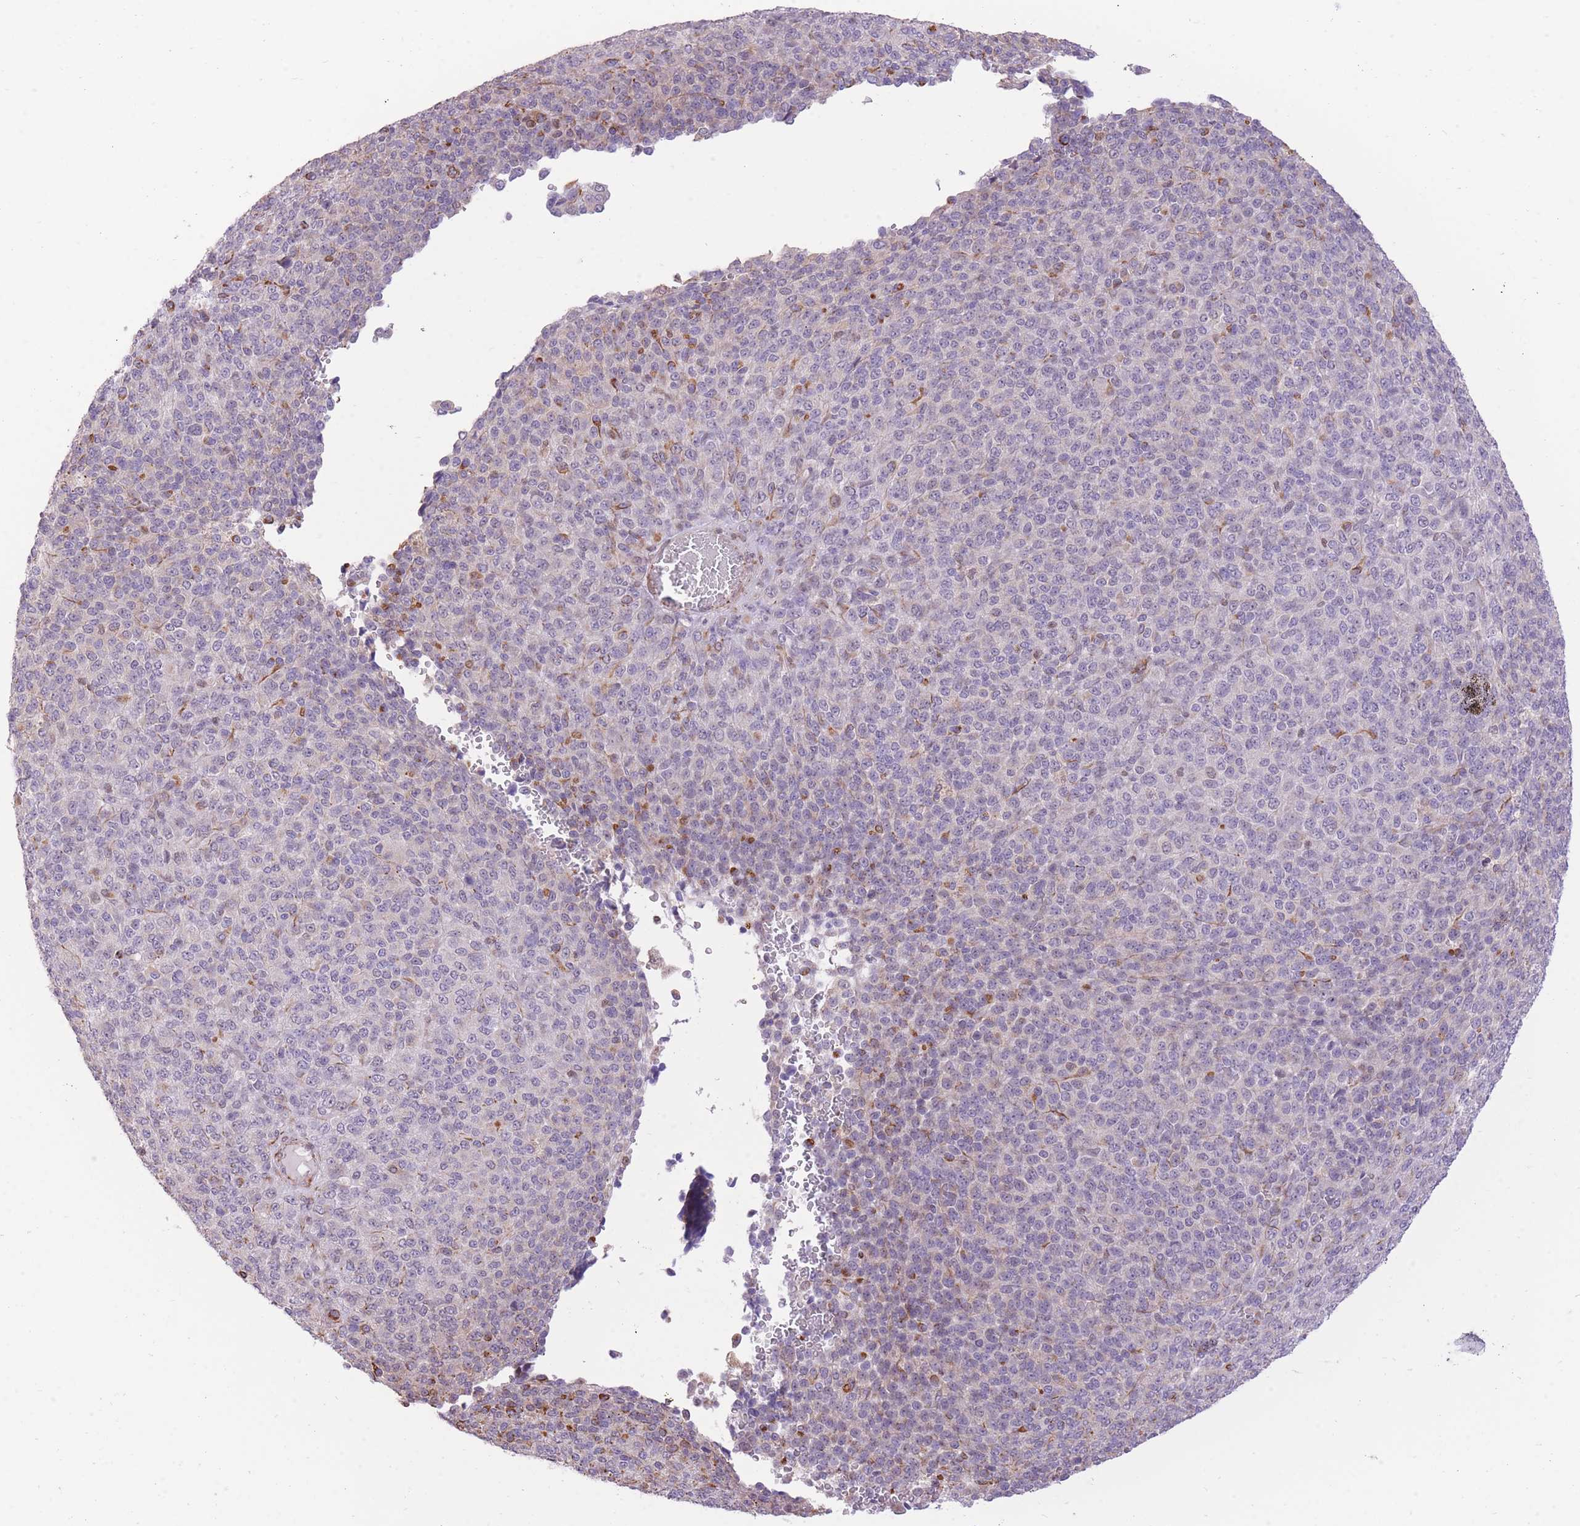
{"staining": {"intensity": "negative", "quantity": "none", "location": "none"}, "tissue": "melanoma", "cell_type": "Tumor cells", "image_type": "cancer", "snomed": [{"axis": "morphology", "description": "Malignant melanoma, Metastatic site"}, {"axis": "topography", "description": "Brain"}], "caption": "Immunohistochemical staining of malignant melanoma (metastatic site) displays no significant positivity in tumor cells.", "gene": "ELL", "patient": {"sex": "female", "age": 56}}